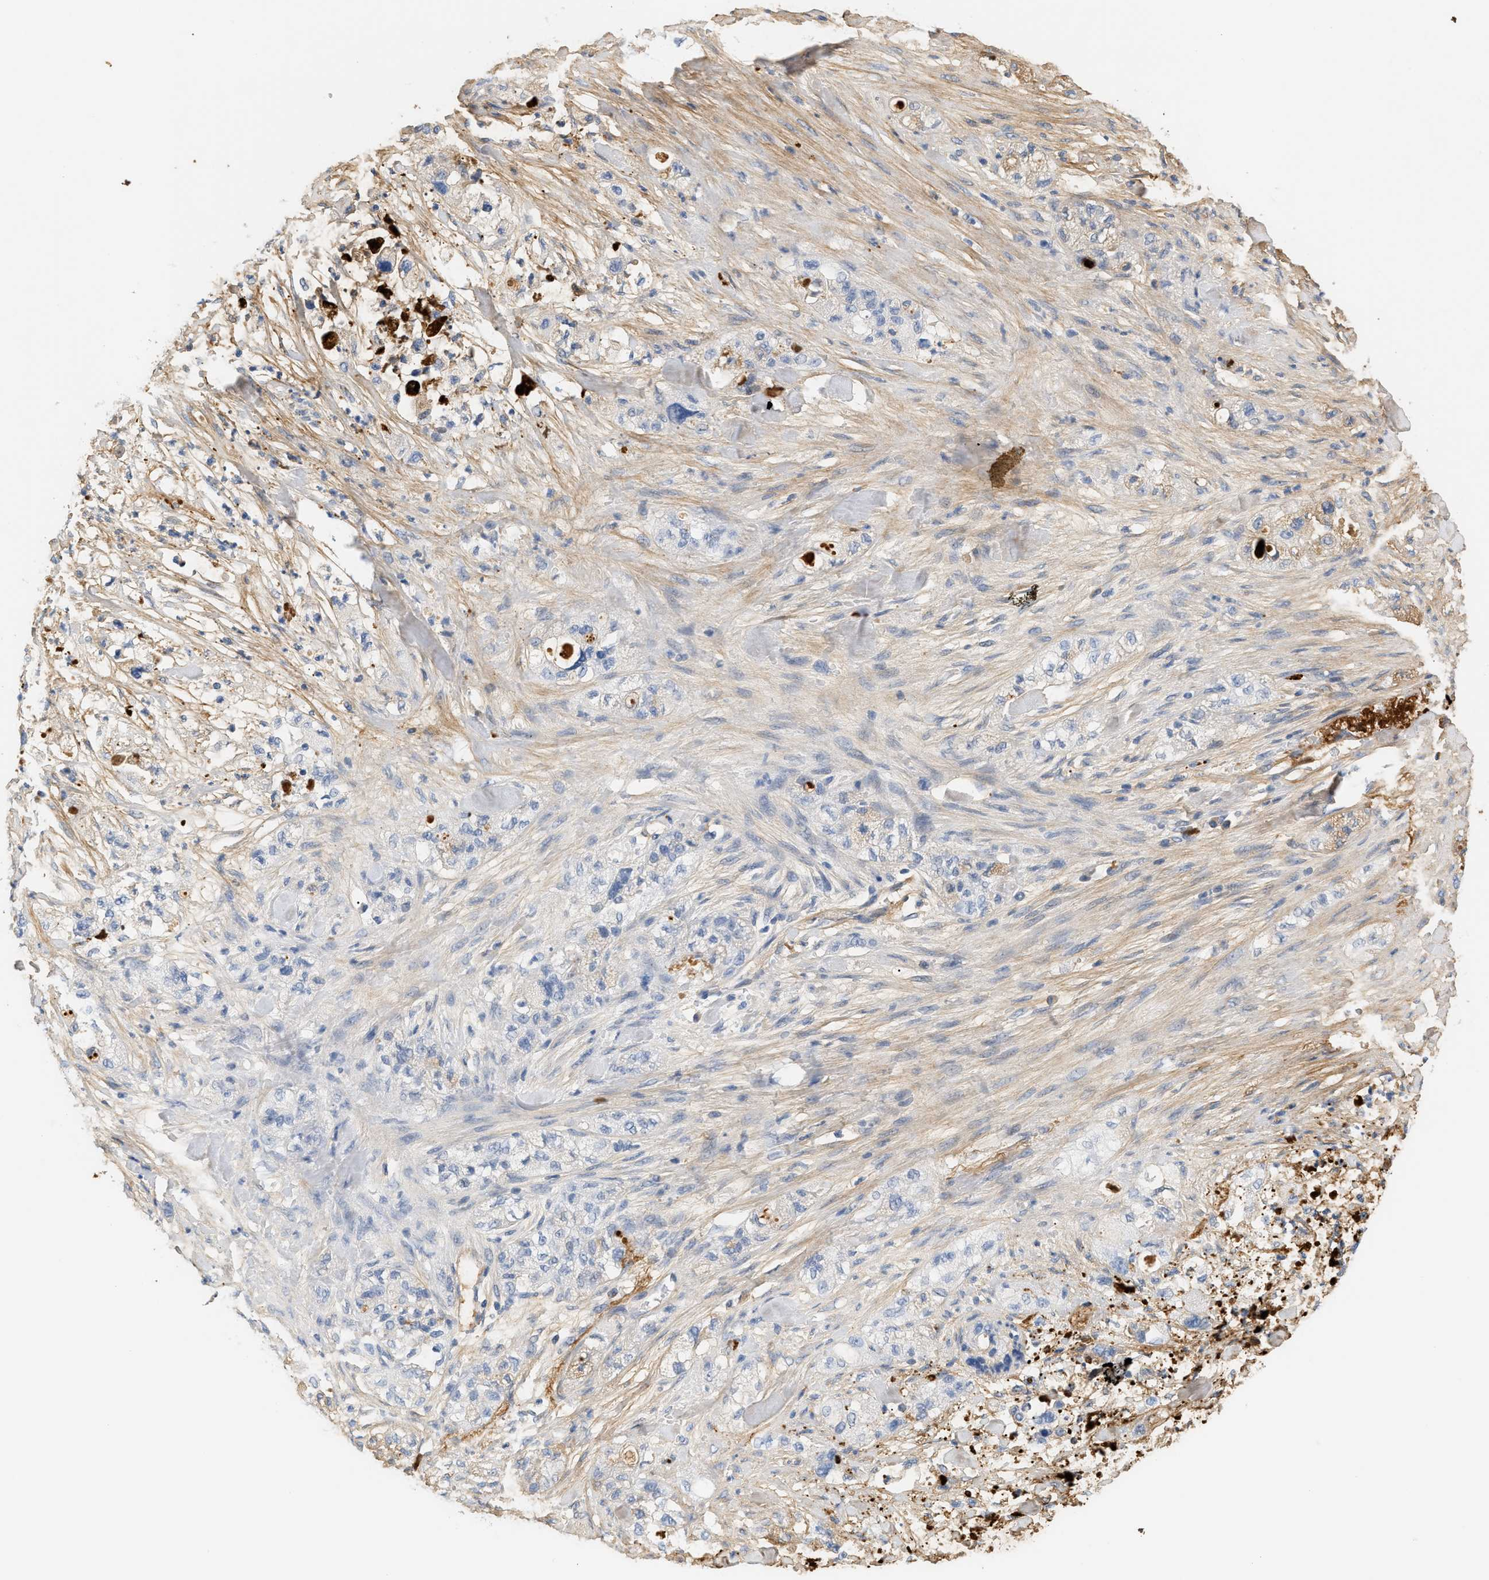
{"staining": {"intensity": "negative", "quantity": "none", "location": "none"}, "tissue": "pancreatic cancer", "cell_type": "Tumor cells", "image_type": "cancer", "snomed": [{"axis": "morphology", "description": "Adenocarcinoma, NOS"}, {"axis": "topography", "description": "Pancreas"}], "caption": "IHC micrograph of neoplastic tissue: human pancreatic adenocarcinoma stained with DAB shows no significant protein positivity in tumor cells.", "gene": "CFH", "patient": {"sex": "female", "age": 78}}